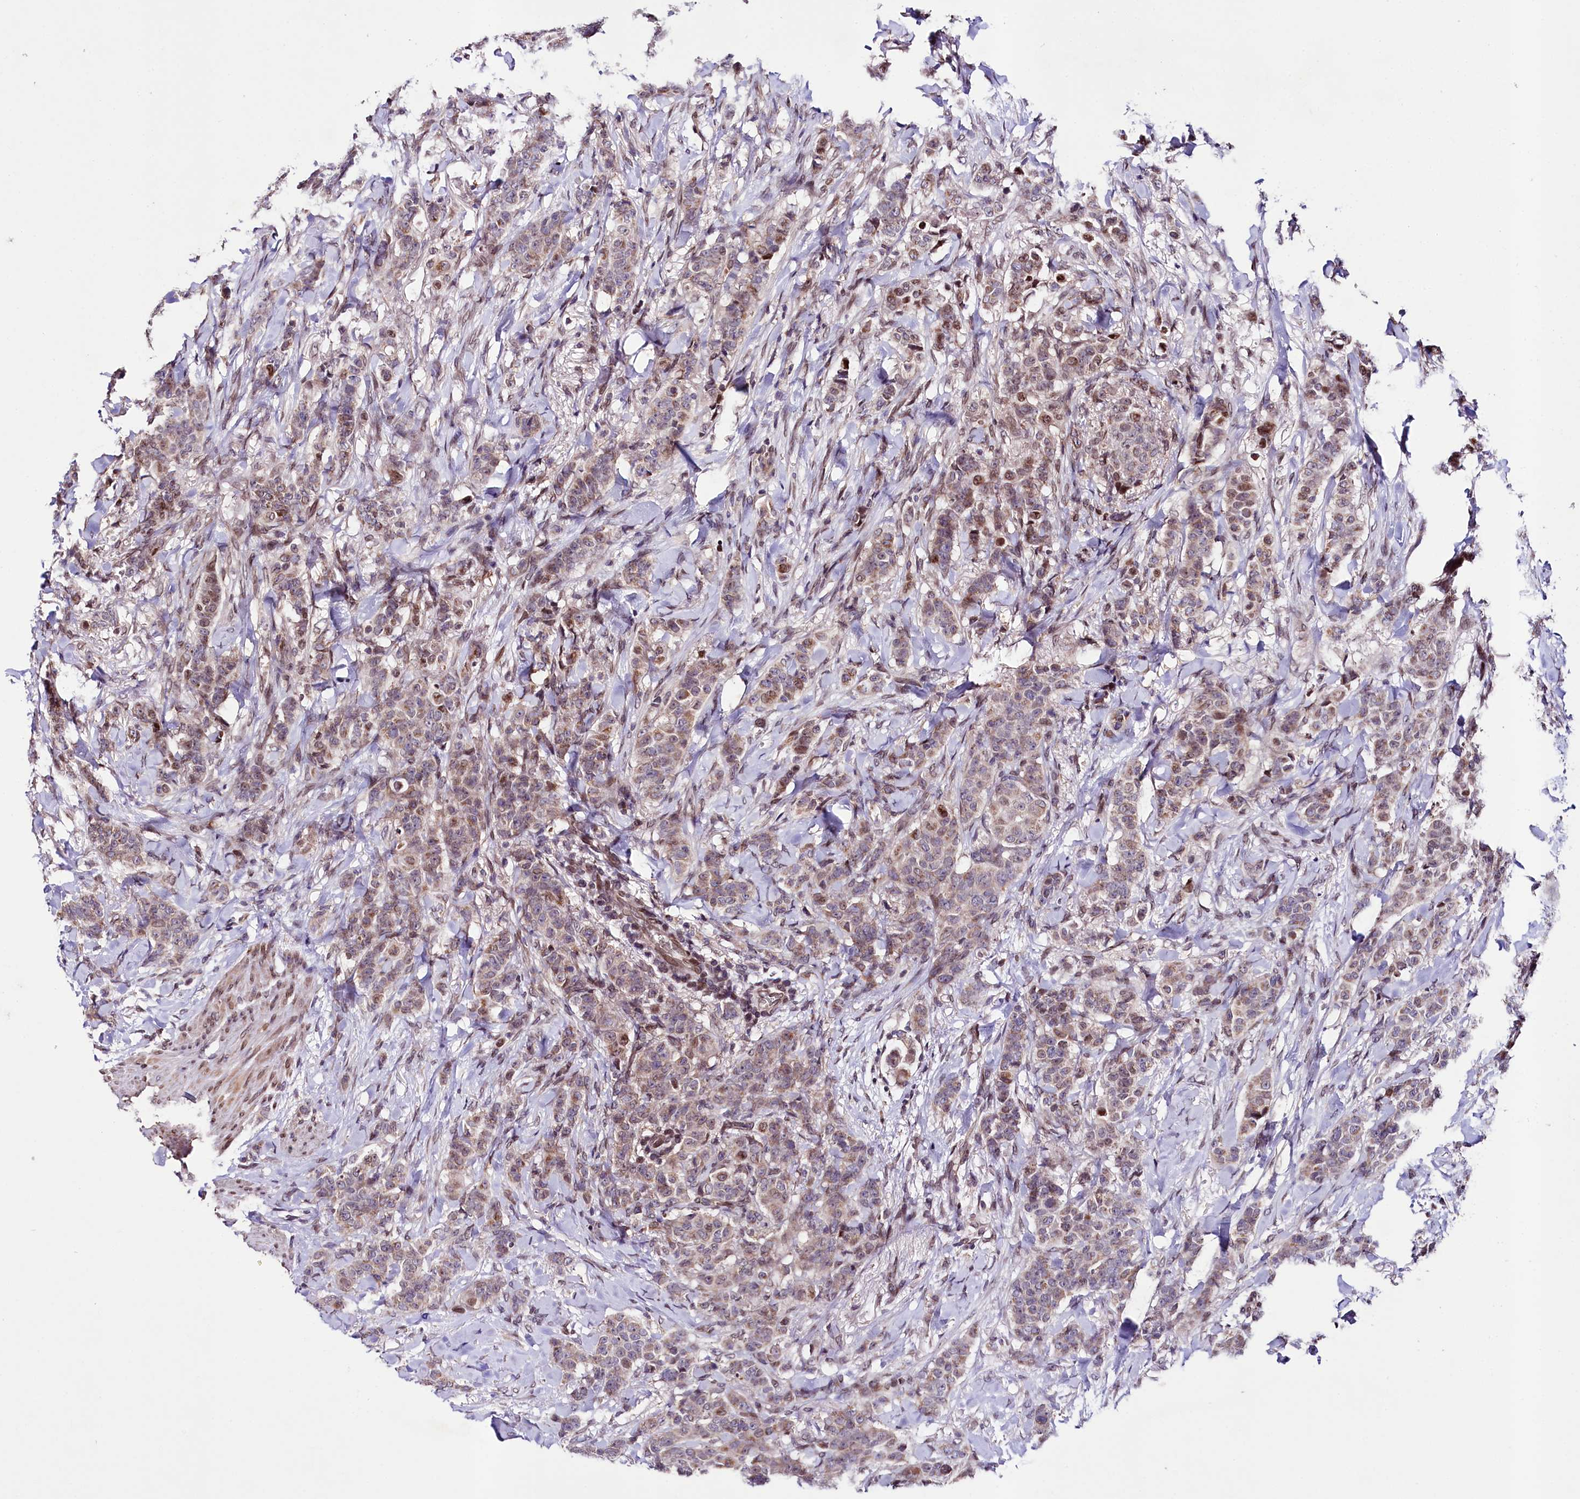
{"staining": {"intensity": "moderate", "quantity": "<25%", "location": "nuclear"}, "tissue": "breast cancer", "cell_type": "Tumor cells", "image_type": "cancer", "snomed": [{"axis": "morphology", "description": "Duct carcinoma"}, {"axis": "topography", "description": "Breast"}], "caption": "Immunohistochemistry (DAB) staining of invasive ductal carcinoma (breast) displays moderate nuclear protein staining in approximately <25% of tumor cells.", "gene": "ZNF226", "patient": {"sex": "female", "age": 40}}